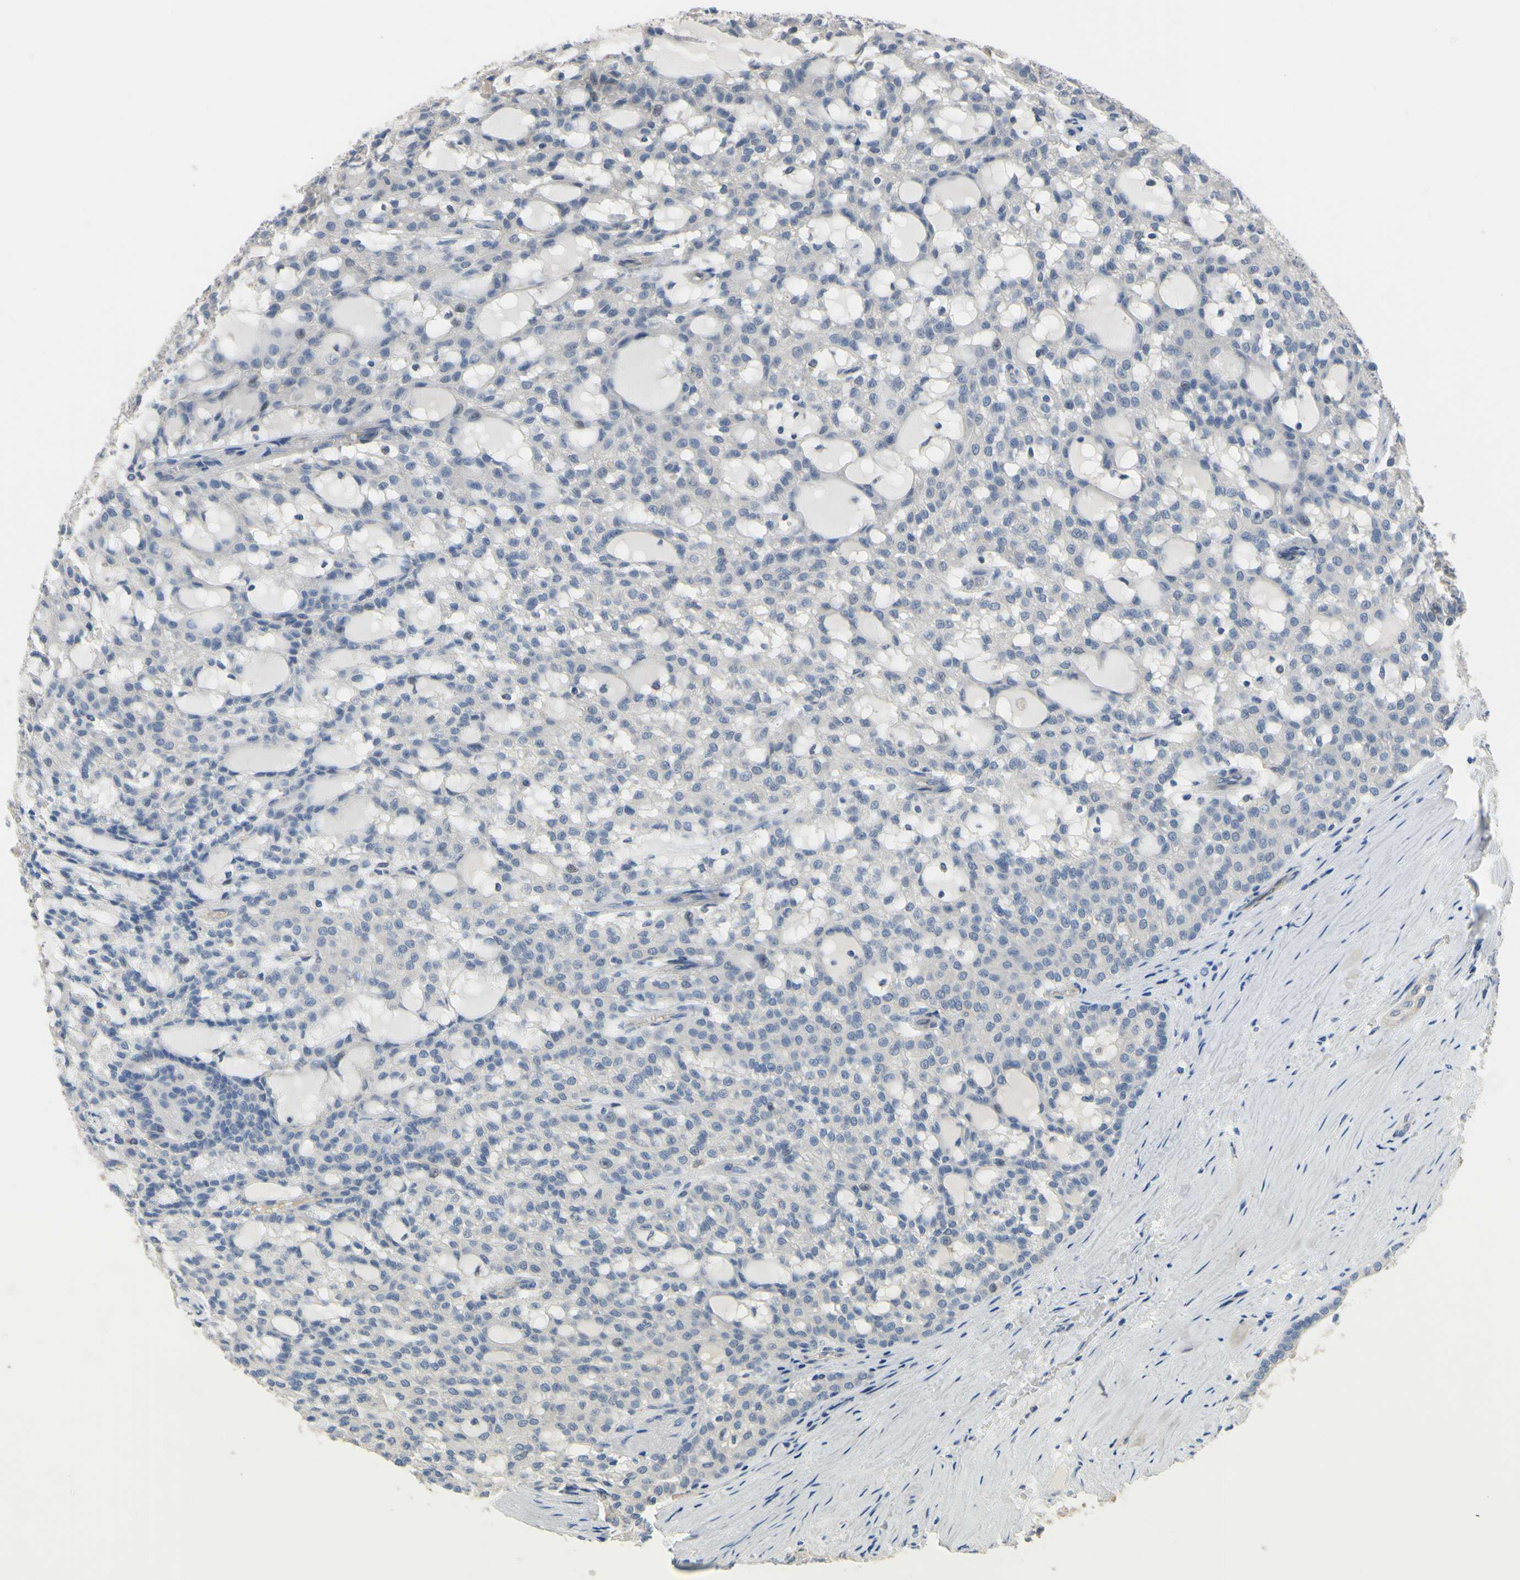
{"staining": {"intensity": "negative", "quantity": "none", "location": "none"}, "tissue": "renal cancer", "cell_type": "Tumor cells", "image_type": "cancer", "snomed": [{"axis": "morphology", "description": "Adenocarcinoma, NOS"}, {"axis": "topography", "description": "Kidney"}], "caption": "Human renal cancer stained for a protein using immunohistochemistry (IHC) displays no expression in tumor cells.", "gene": "LHX9", "patient": {"sex": "male", "age": 63}}